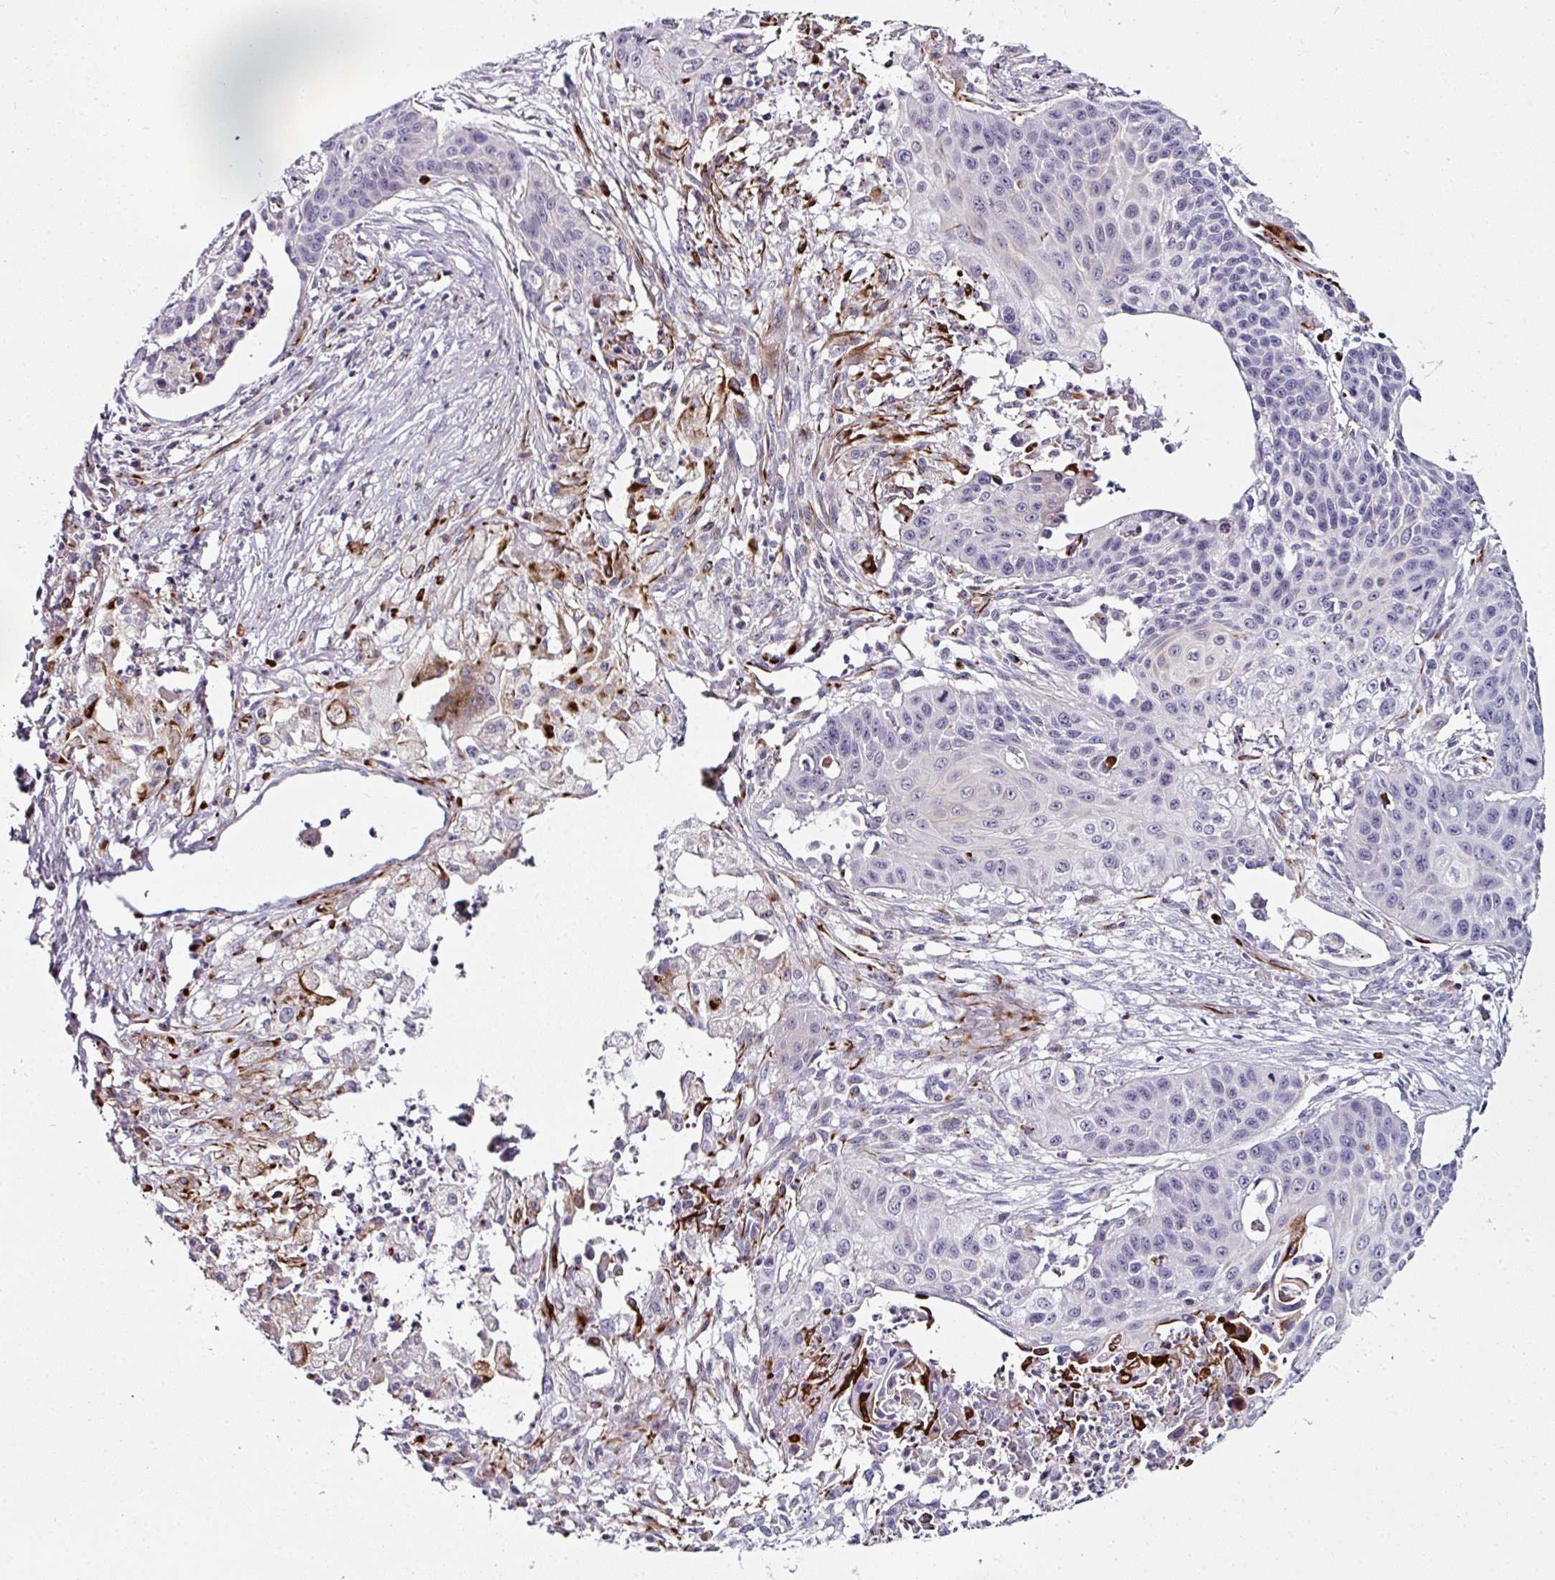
{"staining": {"intensity": "negative", "quantity": "none", "location": "none"}, "tissue": "lung cancer", "cell_type": "Tumor cells", "image_type": "cancer", "snomed": [{"axis": "morphology", "description": "Squamous cell carcinoma, NOS"}, {"axis": "topography", "description": "Lung"}], "caption": "An immunohistochemistry (IHC) photomicrograph of lung squamous cell carcinoma is shown. There is no staining in tumor cells of lung squamous cell carcinoma.", "gene": "TMPRSS9", "patient": {"sex": "male", "age": 71}}